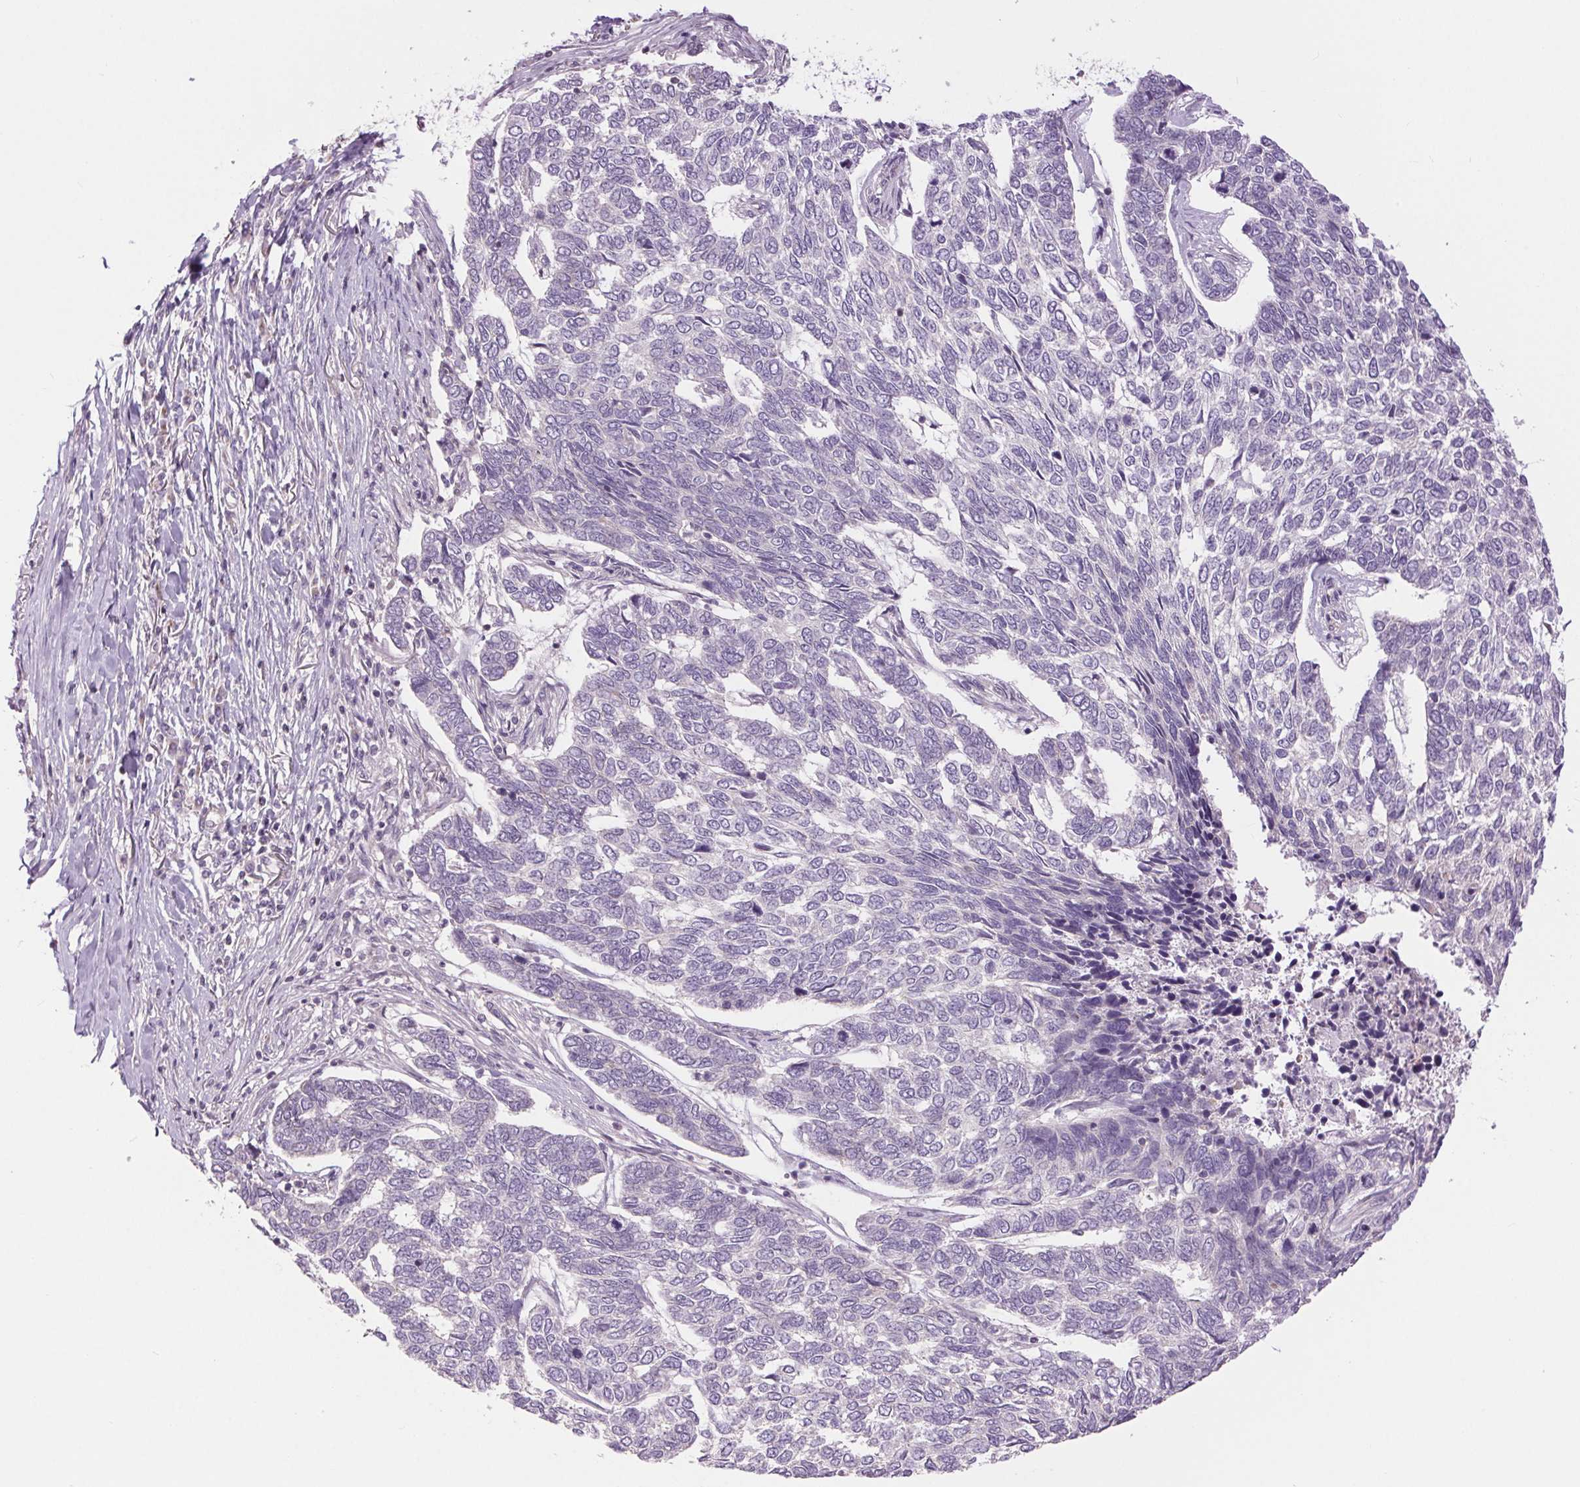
{"staining": {"intensity": "negative", "quantity": "none", "location": "none"}, "tissue": "skin cancer", "cell_type": "Tumor cells", "image_type": "cancer", "snomed": [{"axis": "morphology", "description": "Basal cell carcinoma"}, {"axis": "topography", "description": "Skin"}], "caption": "The immunohistochemistry (IHC) micrograph has no significant staining in tumor cells of basal cell carcinoma (skin) tissue.", "gene": "CTNNA3", "patient": {"sex": "female", "age": 65}}